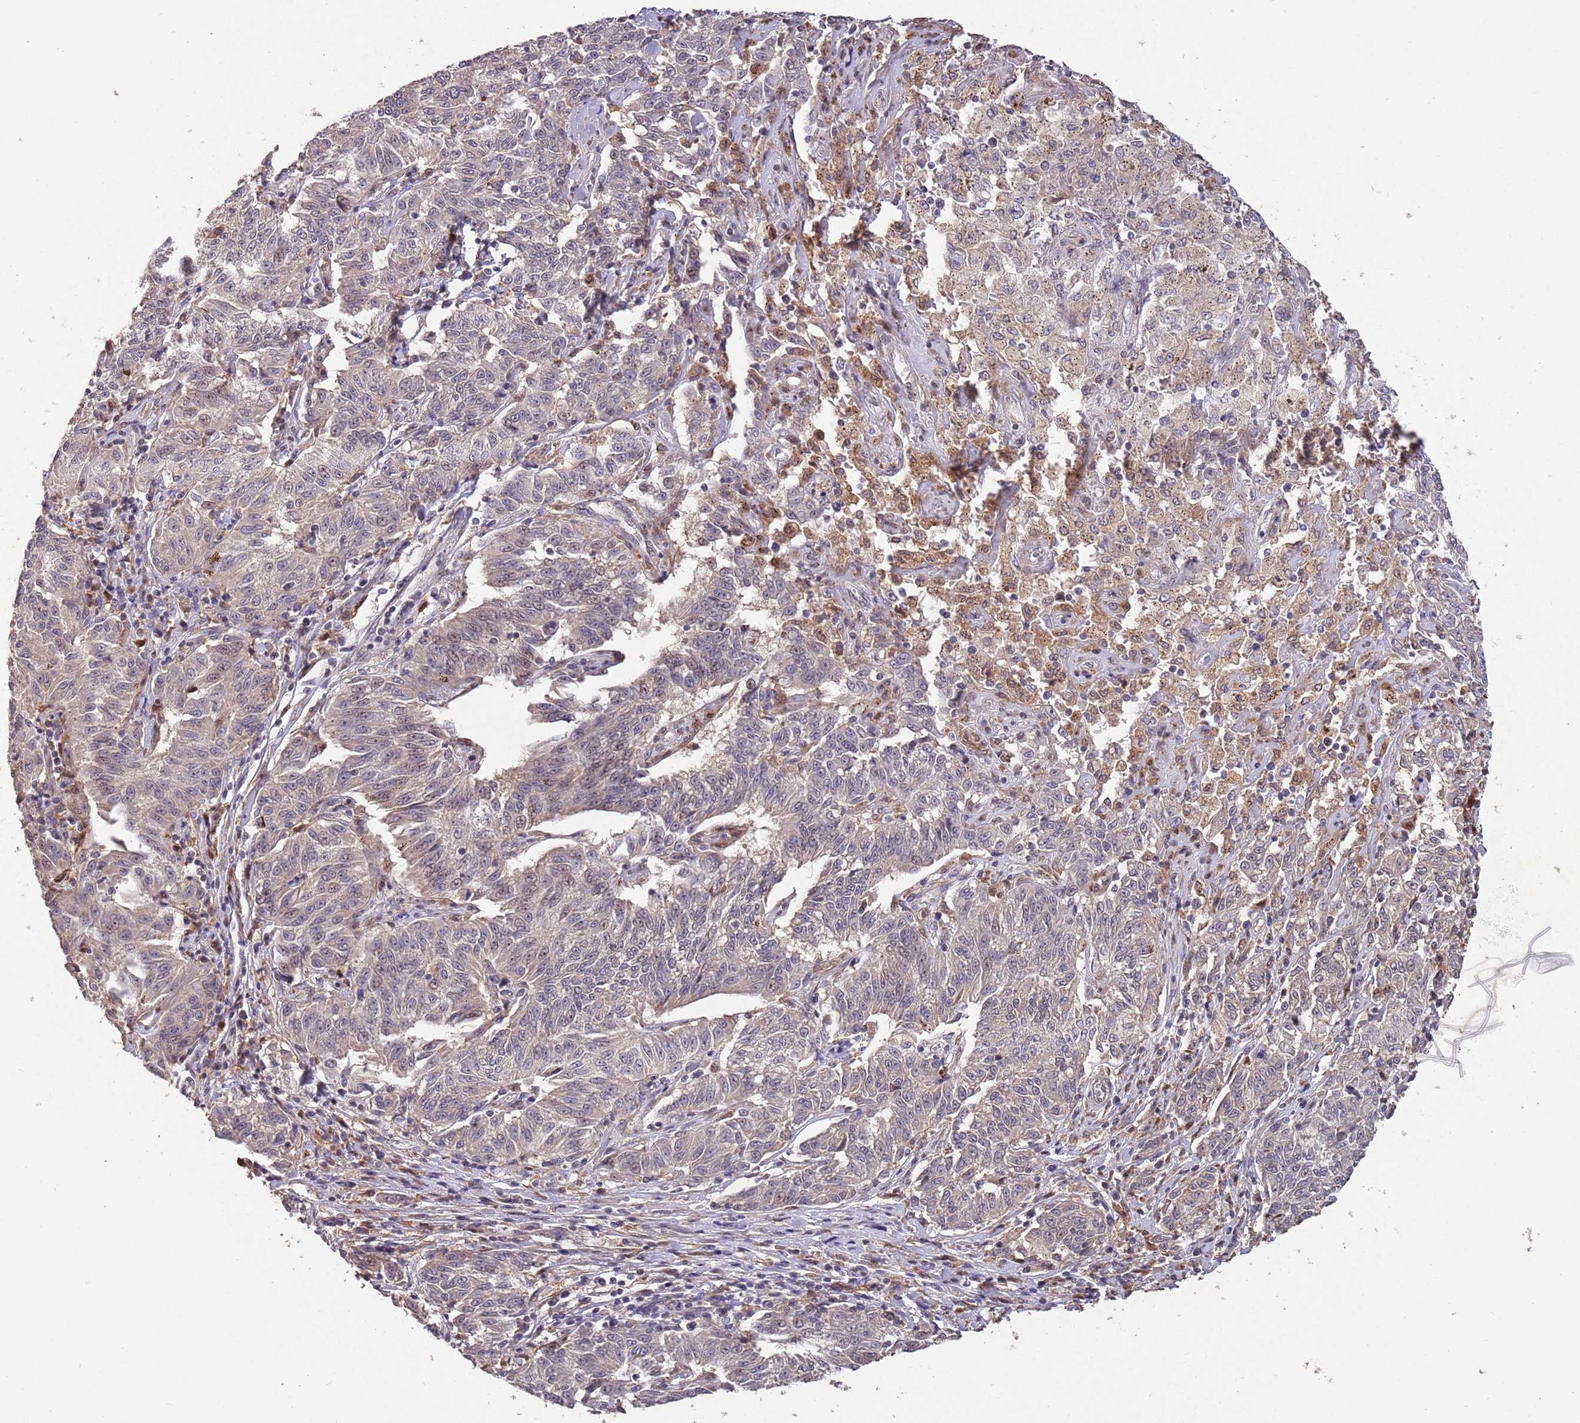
{"staining": {"intensity": "weak", "quantity": "25%-75%", "location": "cytoplasmic/membranous"}, "tissue": "melanoma", "cell_type": "Tumor cells", "image_type": "cancer", "snomed": [{"axis": "morphology", "description": "Malignant melanoma, NOS"}, {"axis": "topography", "description": "Skin"}], "caption": "Malignant melanoma was stained to show a protein in brown. There is low levels of weak cytoplasmic/membranous positivity in about 25%-75% of tumor cells.", "gene": "ZNF639", "patient": {"sex": "female", "age": 72}}